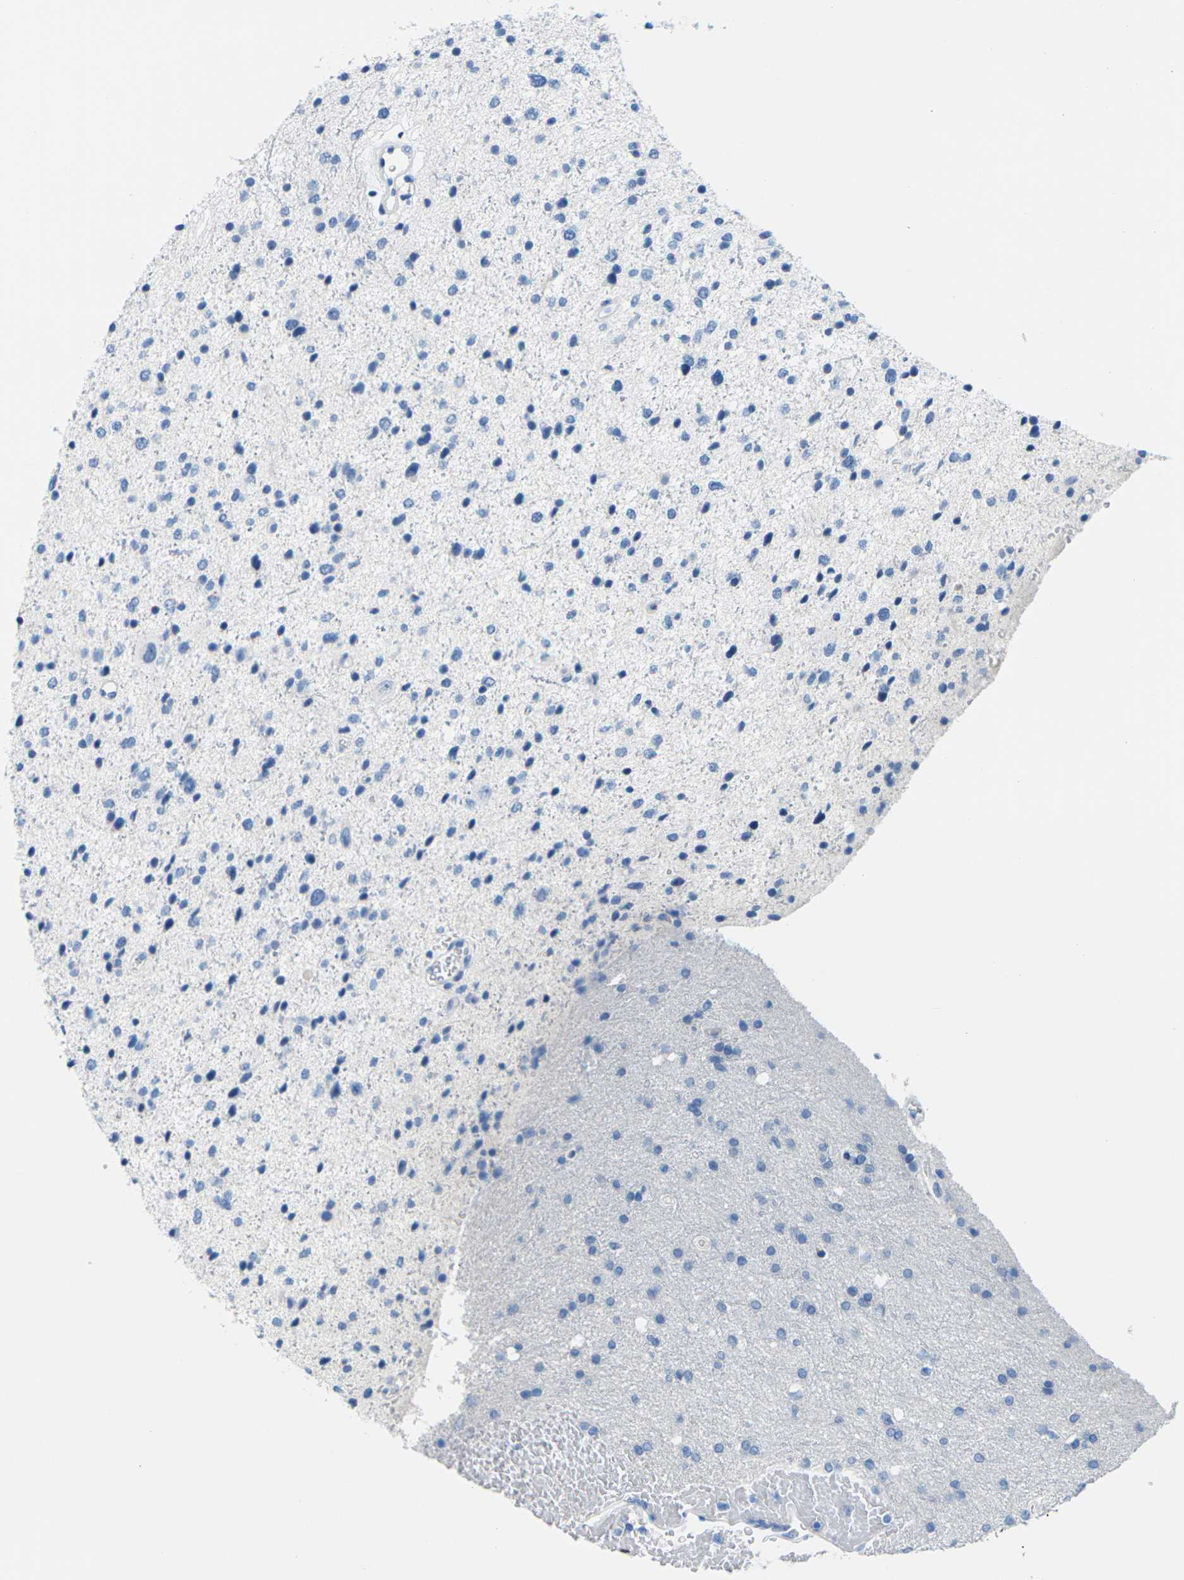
{"staining": {"intensity": "negative", "quantity": "none", "location": "none"}, "tissue": "glioma", "cell_type": "Tumor cells", "image_type": "cancer", "snomed": [{"axis": "morphology", "description": "Glioma, malignant, Low grade"}, {"axis": "topography", "description": "Brain"}], "caption": "Protein analysis of low-grade glioma (malignant) reveals no significant staining in tumor cells.", "gene": "SLC12A1", "patient": {"sex": "female", "age": 37}}